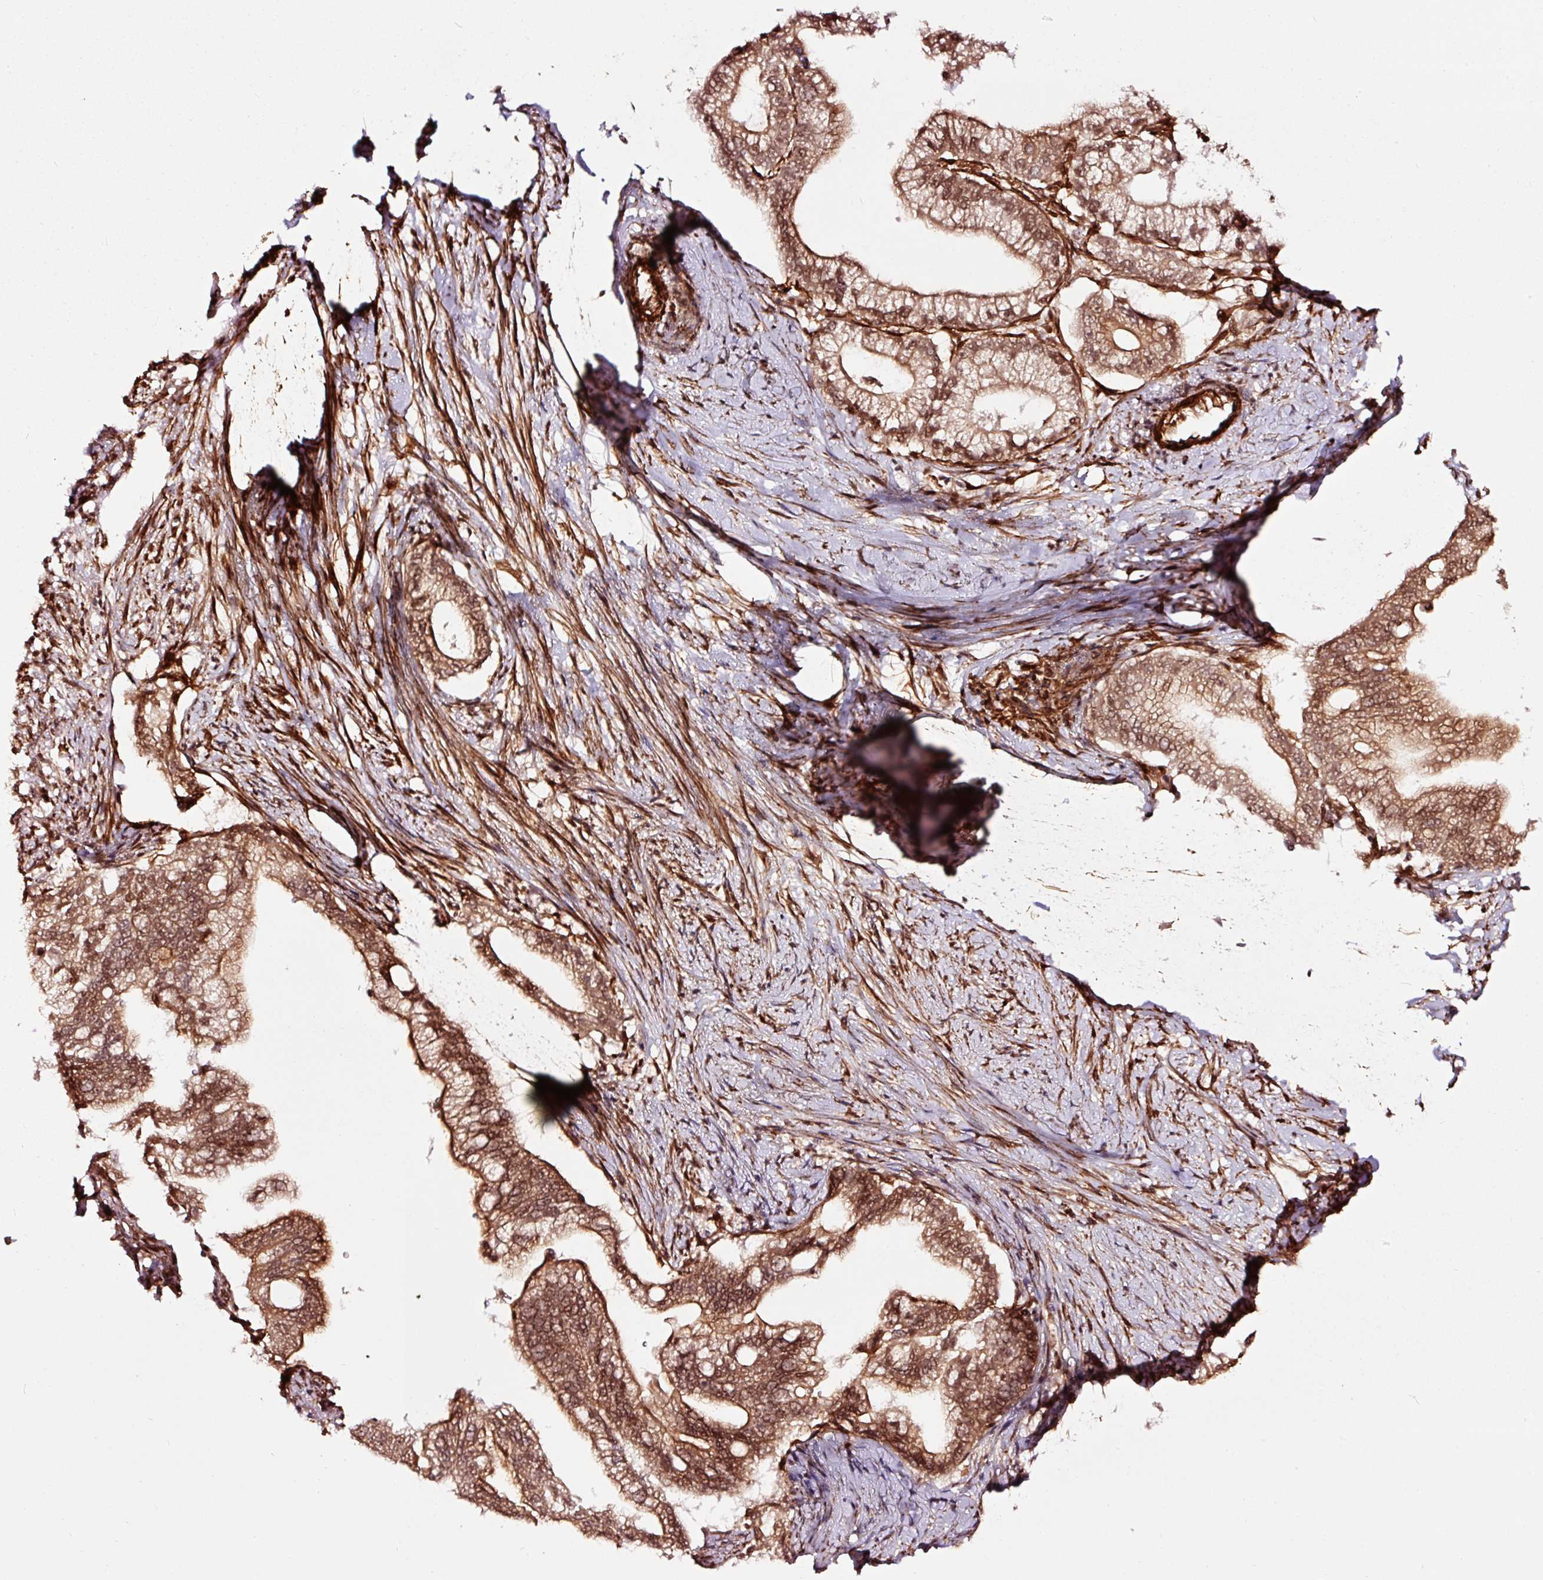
{"staining": {"intensity": "moderate", "quantity": ">75%", "location": "cytoplasmic/membranous,nuclear"}, "tissue": "pancreatic cancer", "cell_type": "Tumor cells", "image_type": "cancer", "snomed": [{"axis": "morphology", "description": "Adenocarcinoma, NOS"}, {"axis": "topography", "description": "Pancreas"}], "caption": "Immunohistochemical staining of human pancreatic adenocarcinoma reveals medium levels of moderate cytoplasmic/membranous and nuclear staining in about >75% of tumor cells.", "gene": "TPM1", "patient": {"sex": "male", "age": 70}}